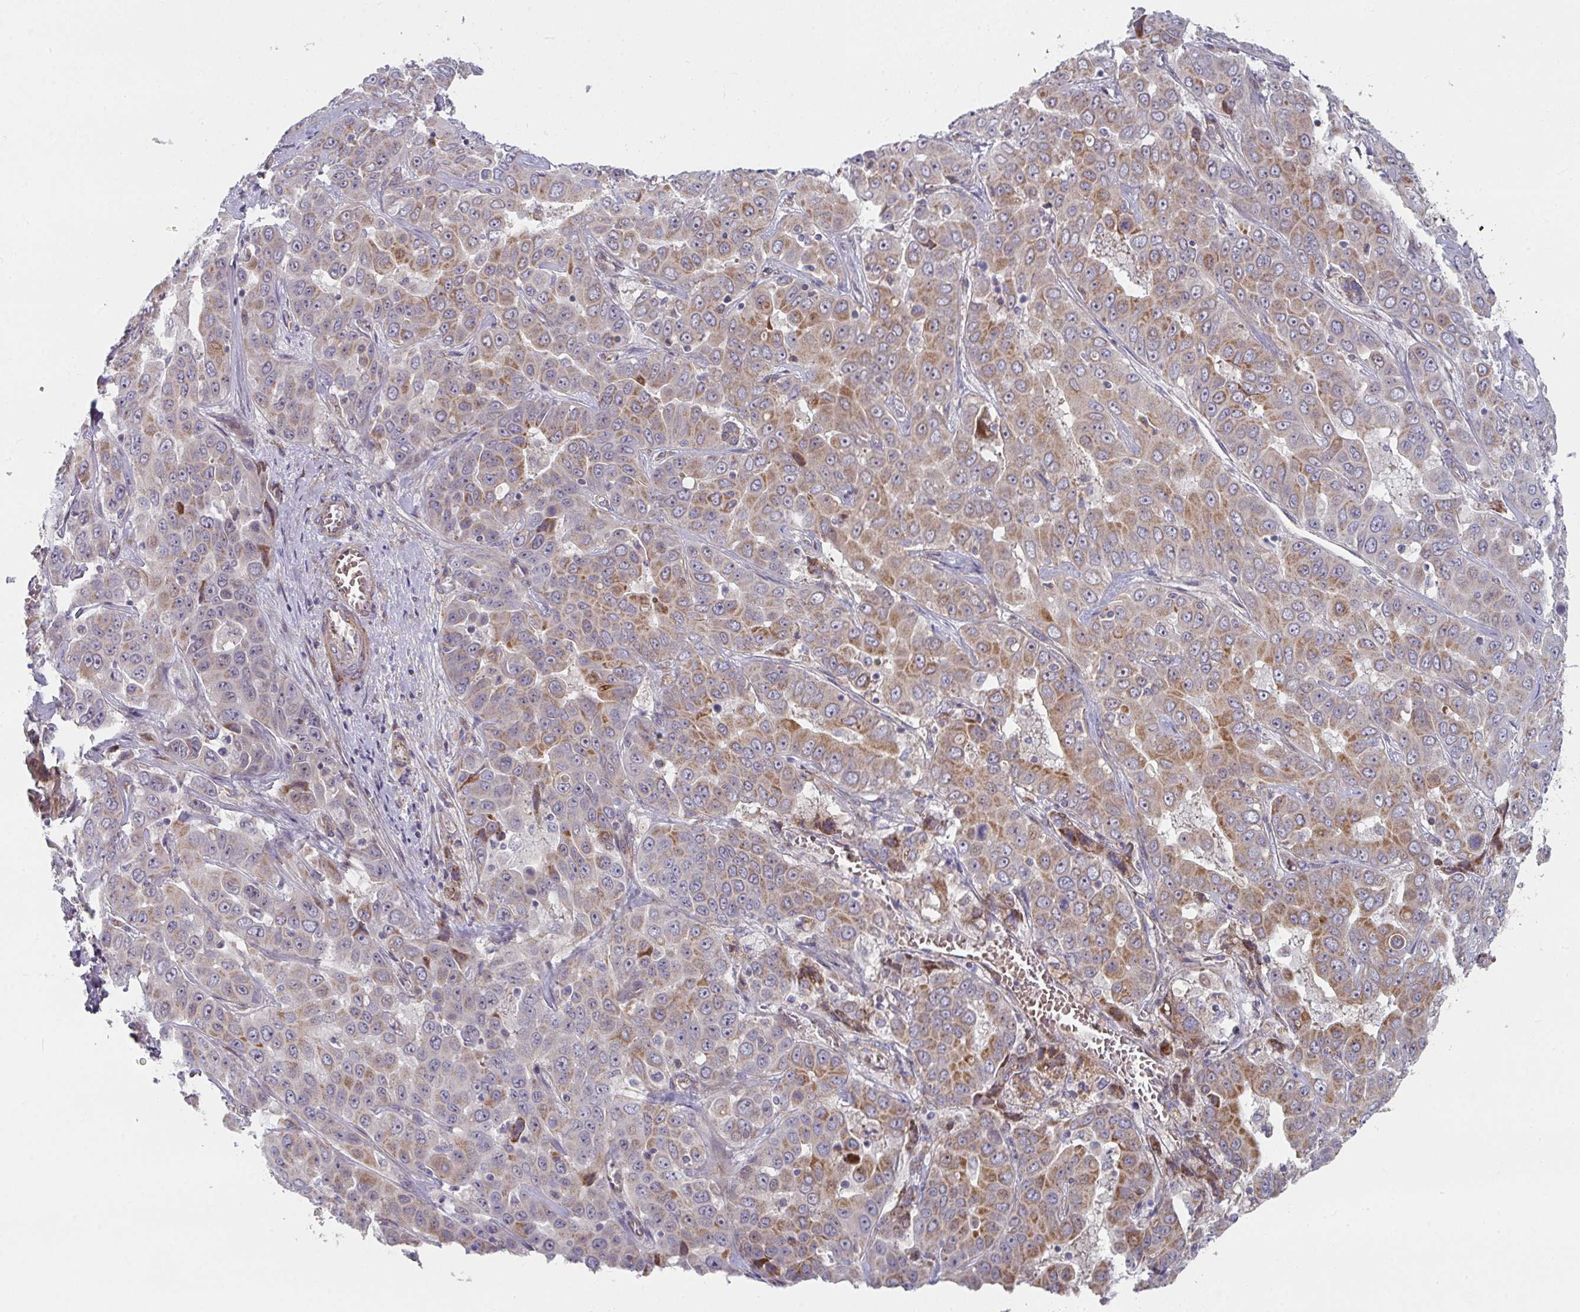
{"staining": {"intensity": "moderate", "quantity": ">75%", "location": "cytoplasmic/membranous"}, "tissue": "liver cancer", "cell_type": "Tumor cells", "image_type": "cancer", "snomed": [{"axis": "morphology", "description": "Cholangiocarcinoma"}, {"axis": "topography", "description": "Liver"}], "caption": "IHC (DAB) staining of liver cancer (cholangiocarcinoma) reveals moderate cytoplasmic/membranous protein positivity in about >75% of tumor cells.", "gene": "RHEBL1", "patient": {"sex": "female", "age": 52}}